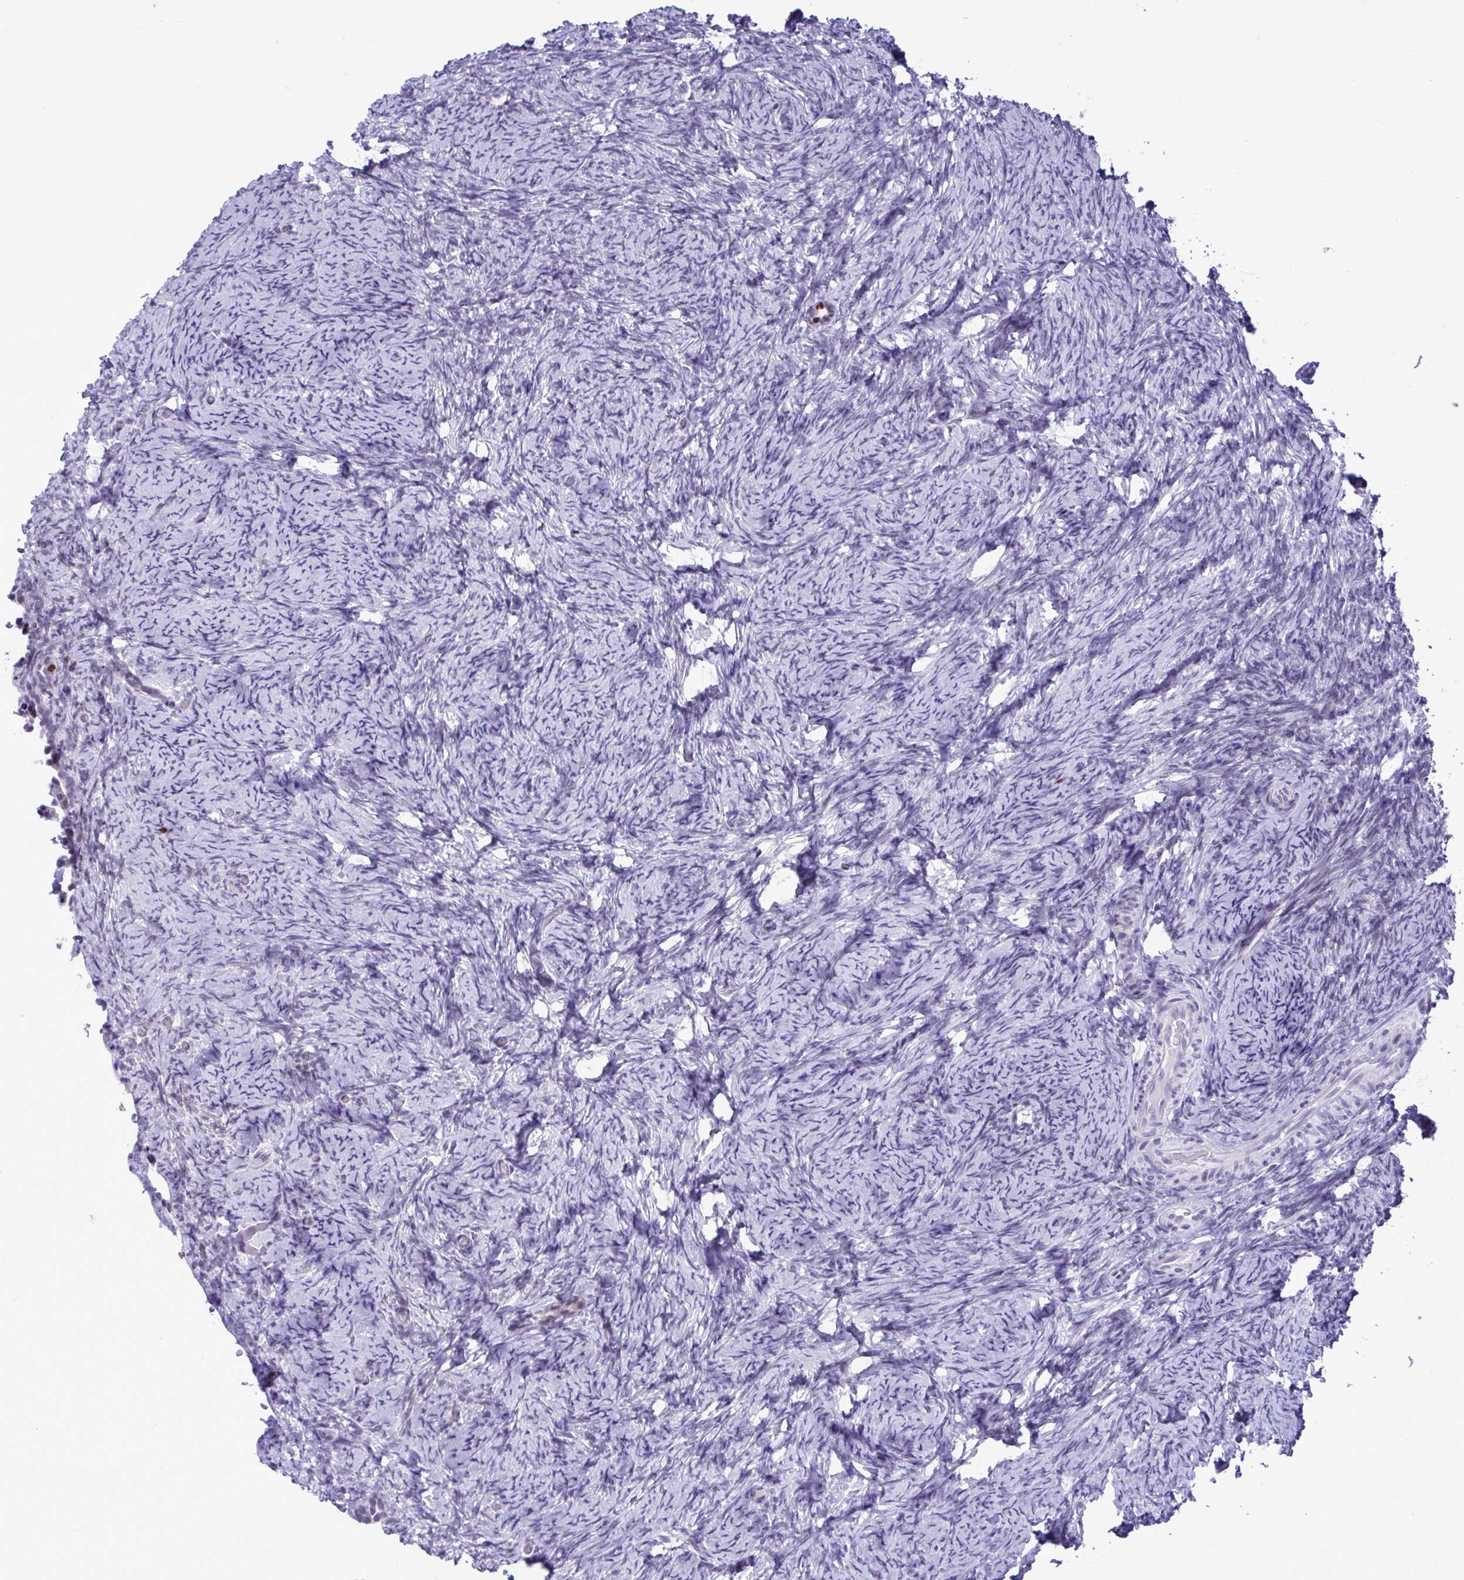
{"staining": {"intensity": "negative", "quantity": "none", "location": "none"}, "tissue": "ovary", "cell_type": "Ovarian stroma cells", "image_type": "normal", "snomed": [{"axis": "morphology", "description": "Normal tissue, NOS"}, {"axis": "topography", "description": "Ovary"}], "caption": "An immunohistochemistry (IHC) histopathology image of unremarkable ovary is shown. There is no staining in ovarian stroma cells of ovary.", "gene": "C1QL2", "patient": {"sex": "female", "age": 34}}